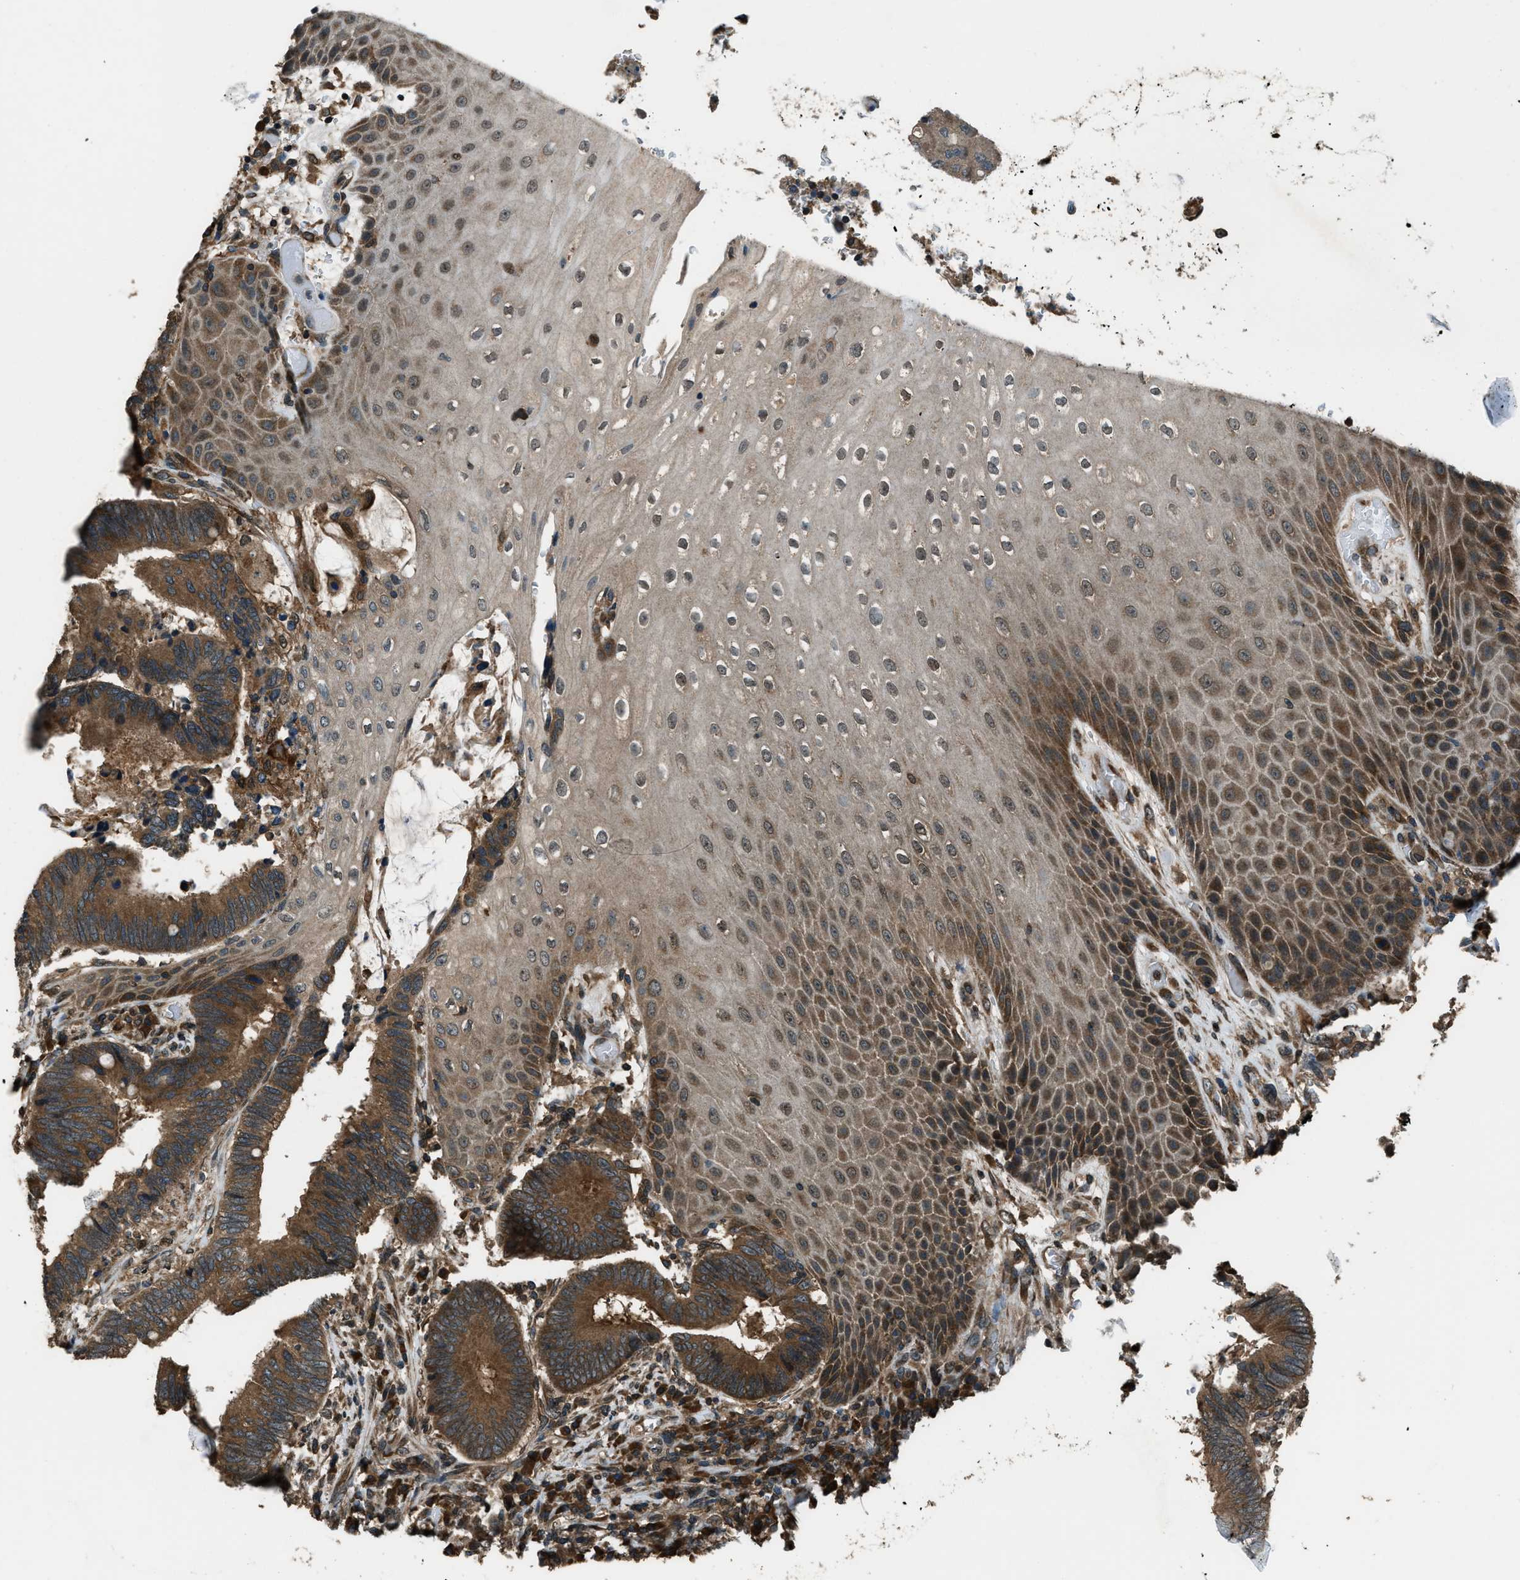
{"staining": {"intensity": "moderate", "quantity": ">75%", "location": "cytoplasmic/membranous"}, "tissue": "colorectal cancer", "cell_type": "Tumor cells", "image_type": "cancer", "snomed": [{"axis": "morphology", "description": "Adenocarcinoma, NOS"}, {"axis": "topography", "description": "Rectum"}, {"axis": "topography", "description": "Anal"}], "caption": "IHC micrograph of human colorectal adenocarcinoma stained for a protein (brown), which reveals medium levels of moderate cytoplasmic/membranous expression in approximately >75% of tumor cells.", "gene": "TRIM4", "patient": {"sex": "female", "age": 89}}